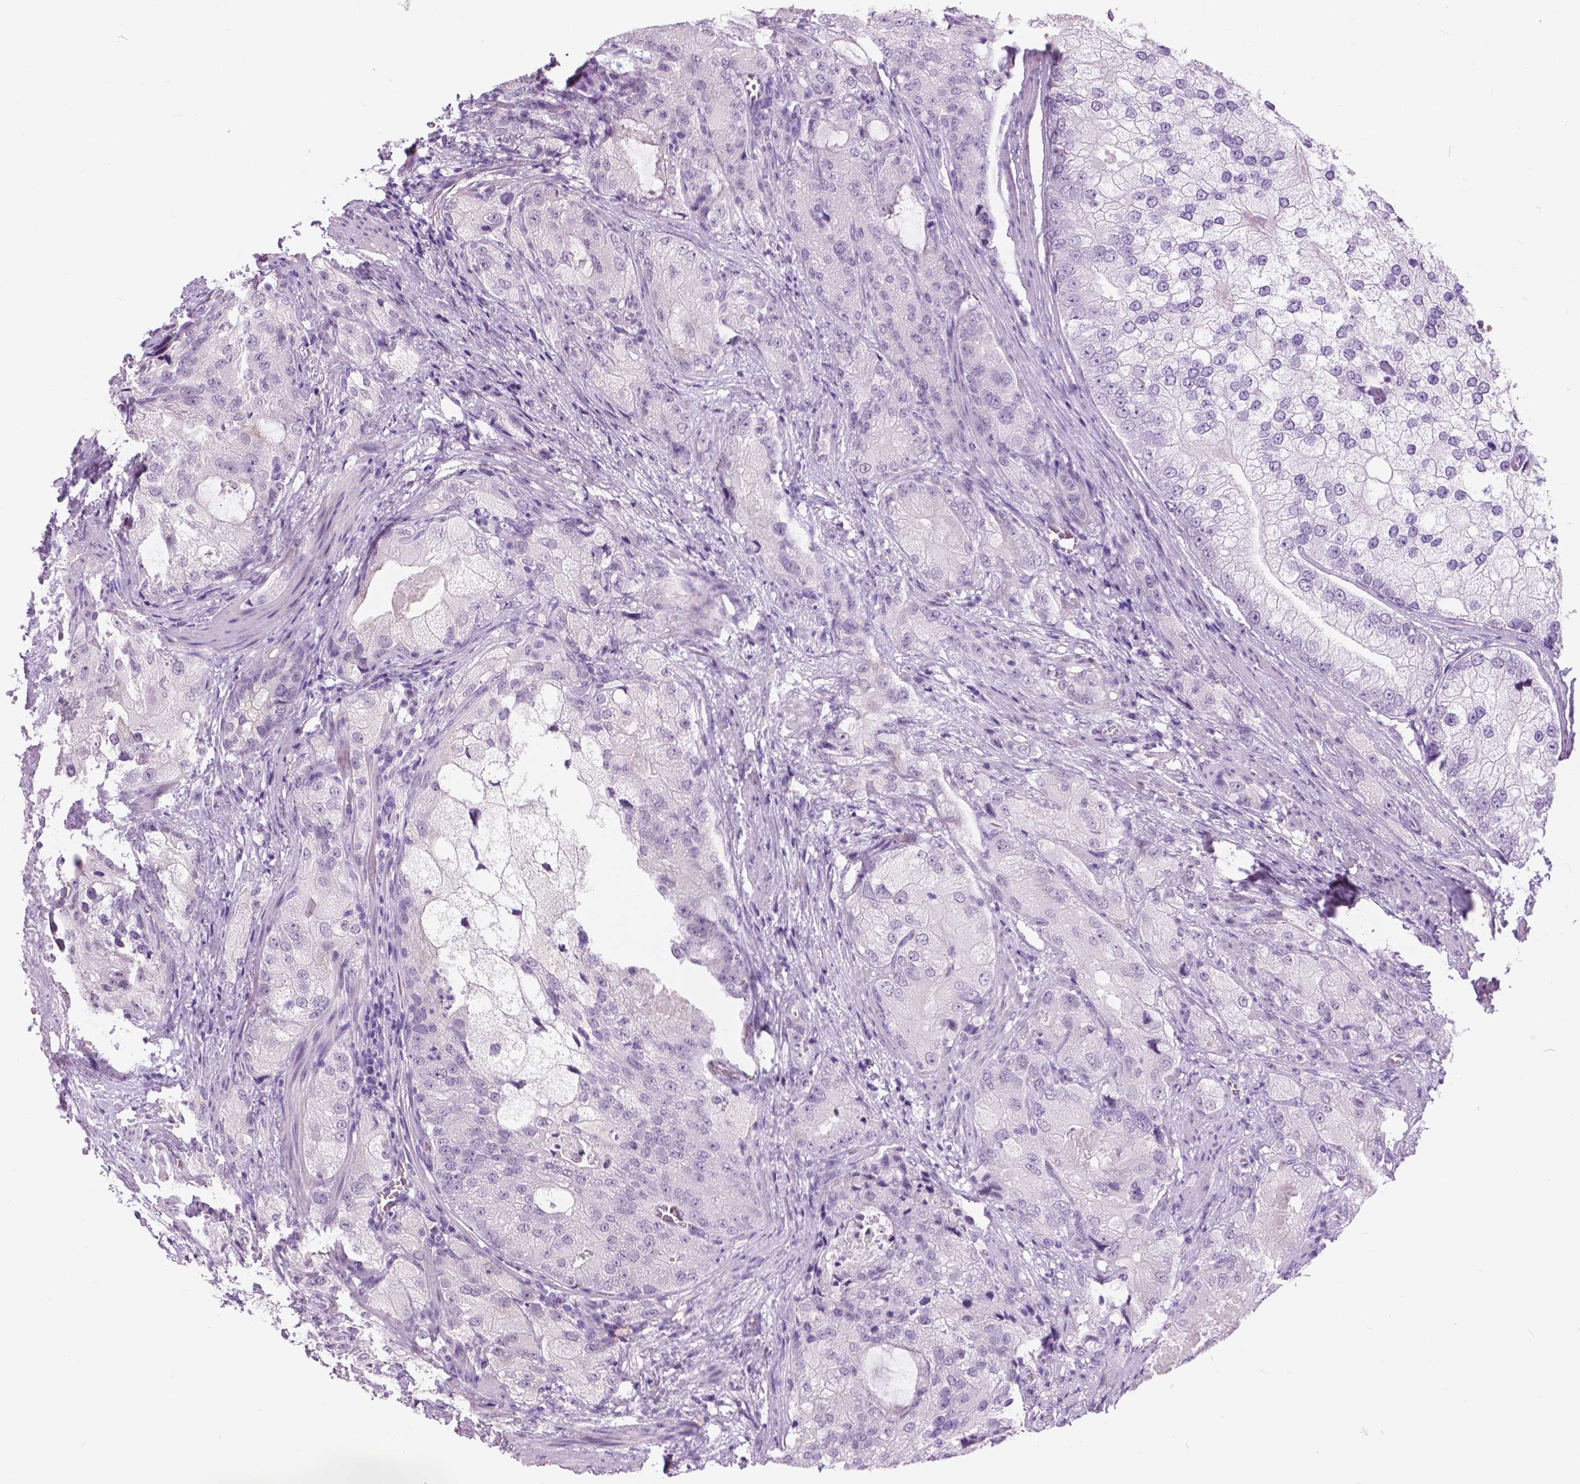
{"staining": {"intensity": "negative", "quantity": "none", "location": "none"}, "tissue": "prostate cancer", "cell_type": "Tumor cells", "image_type": "cancer", "snomed": [{"axis": "morphology", "description": "Adenocarcinoma, High grade"}, {"axis": "topography", "description": "Prostate"}], "caption": "Tumor cells are negative for protein expression in human high-grade adenocarcinoma (prostate).", "gene": "MYOM1", "patient": {"sex": "male", "age": 70}}